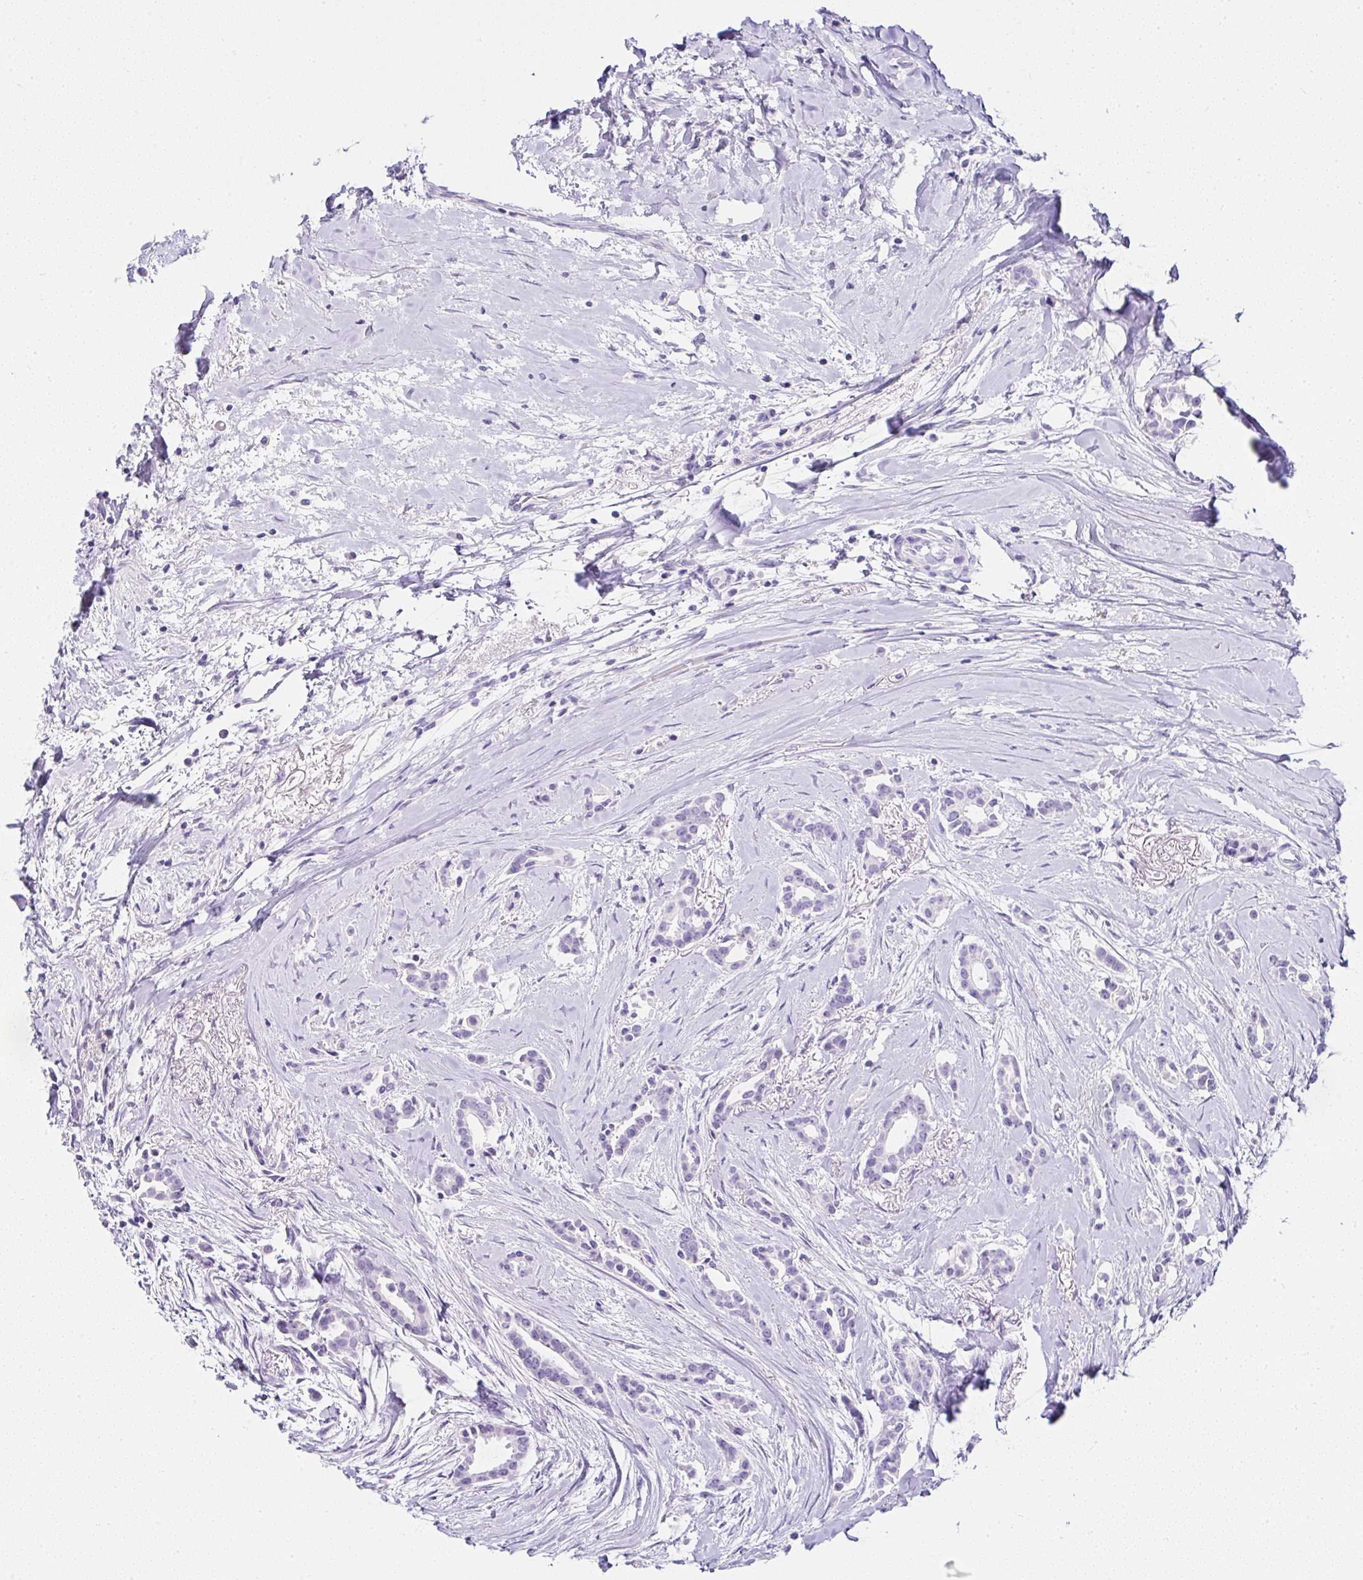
{"staining": {"intensity": "negative", "quantity": "none", "location": "none"}, "tissue": "breast cancer", "cell_type": "Tumor cells", "image_type": "cancer", "snomed": [{"axis": "morphology", "description": "Duct carcinoma"}, {"axis": "topography", "description": "Breast"}], "caption": "Protein analysis of breast cancer (invasive ductal carcinoma) shows no significant expression in tumor cells.", "gene": "SERPINB3", "patient": {"sex": "female", "age": 64}}